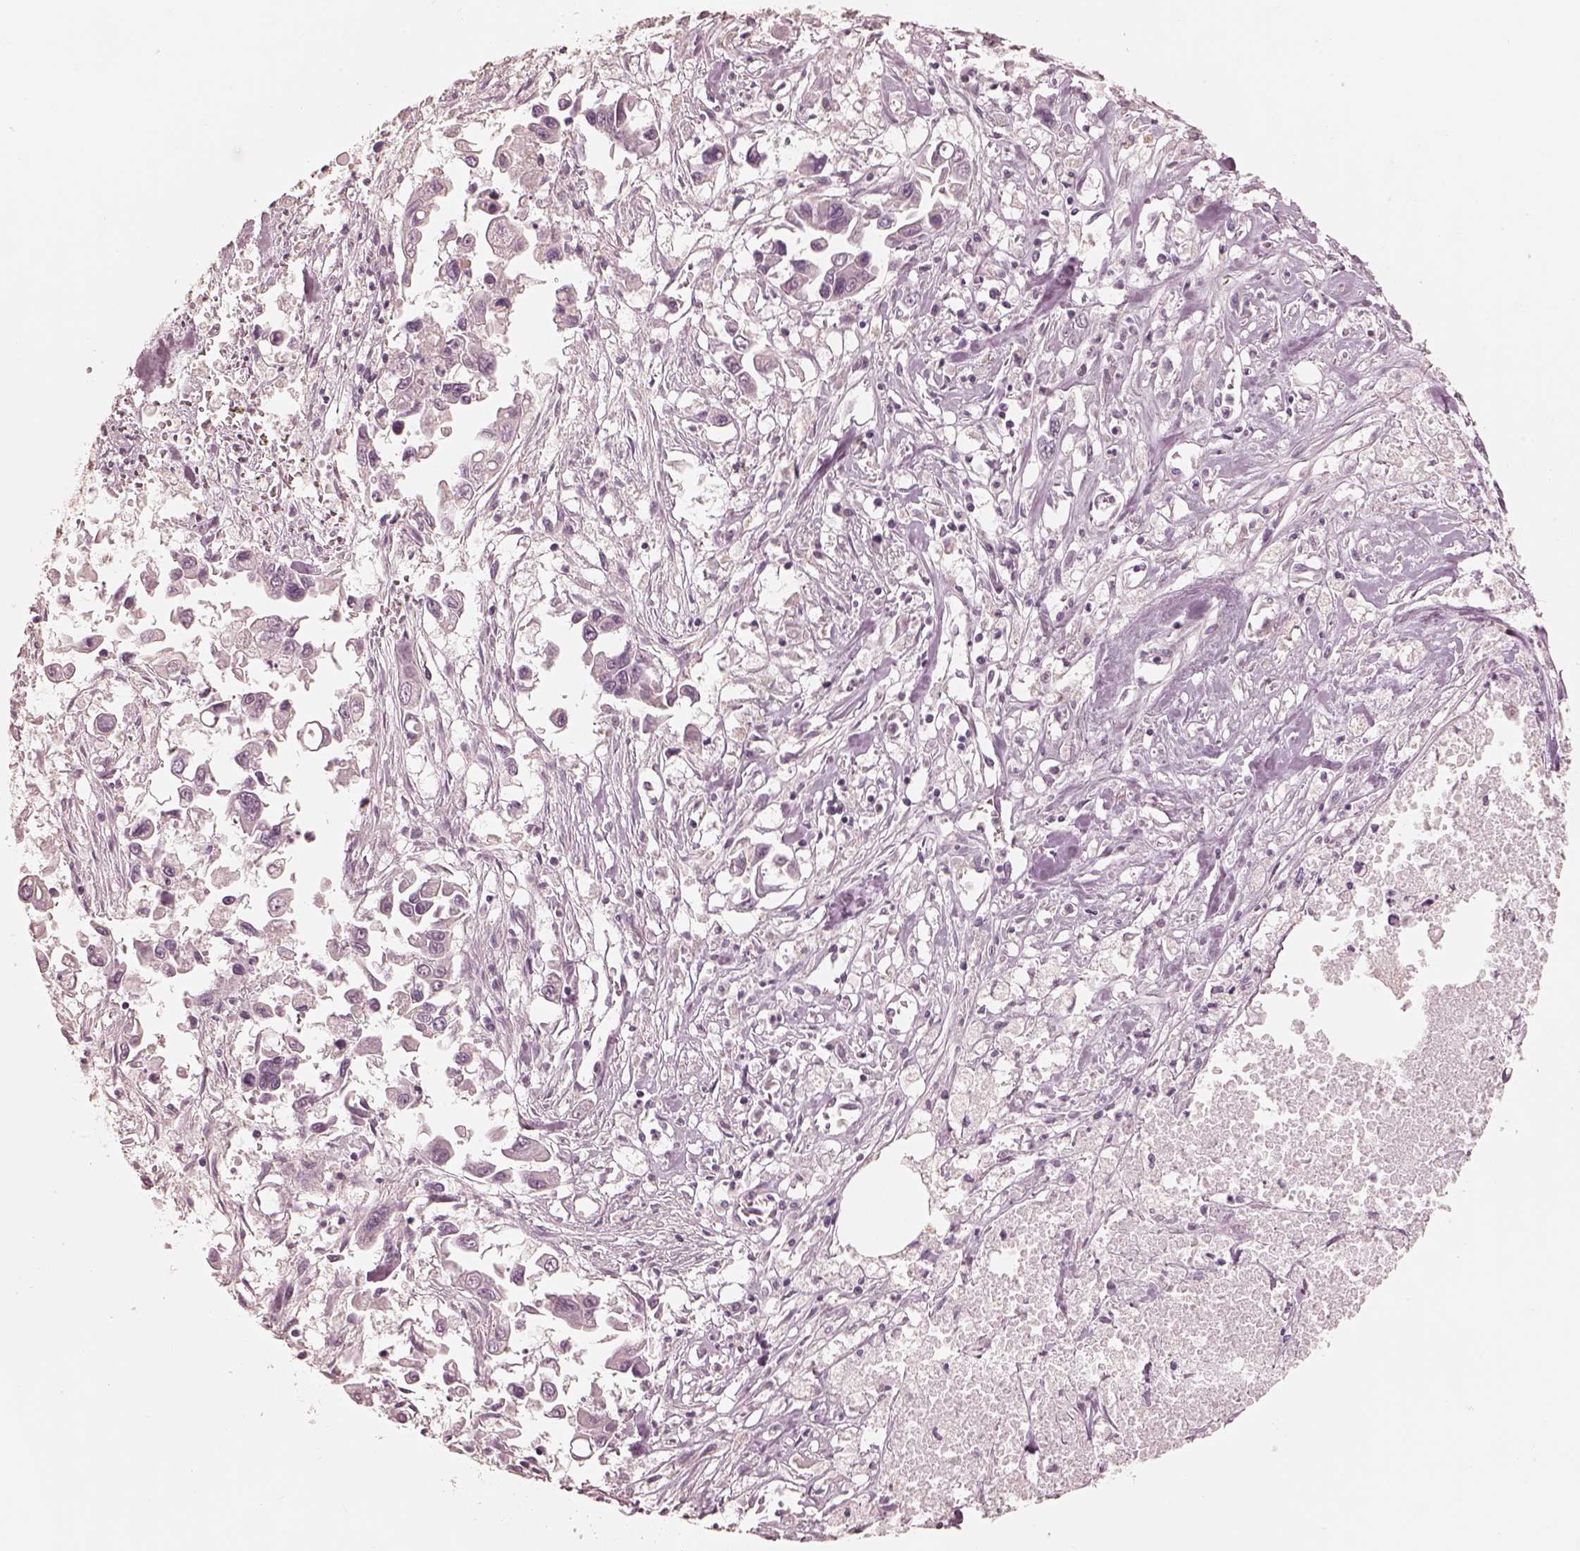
{"staining": {"intensity": "negative", "quantity": "none", "location": "none"}, "tissue": "pancreatic cancer", "cell_type": "Tumor cells", "image_type": "cancer", "snomed": [{"axis": "morphology", "description": "Adenocarcinoma, NOS"}, {"axis": "topography", "description": "Pancreas"}], "caption": "Tumor cells are negative for protein expression in human adenocarcinoma (pancreatic).", "gene": "PRKACG", "patient": {"sex": "female", "age": 83}}